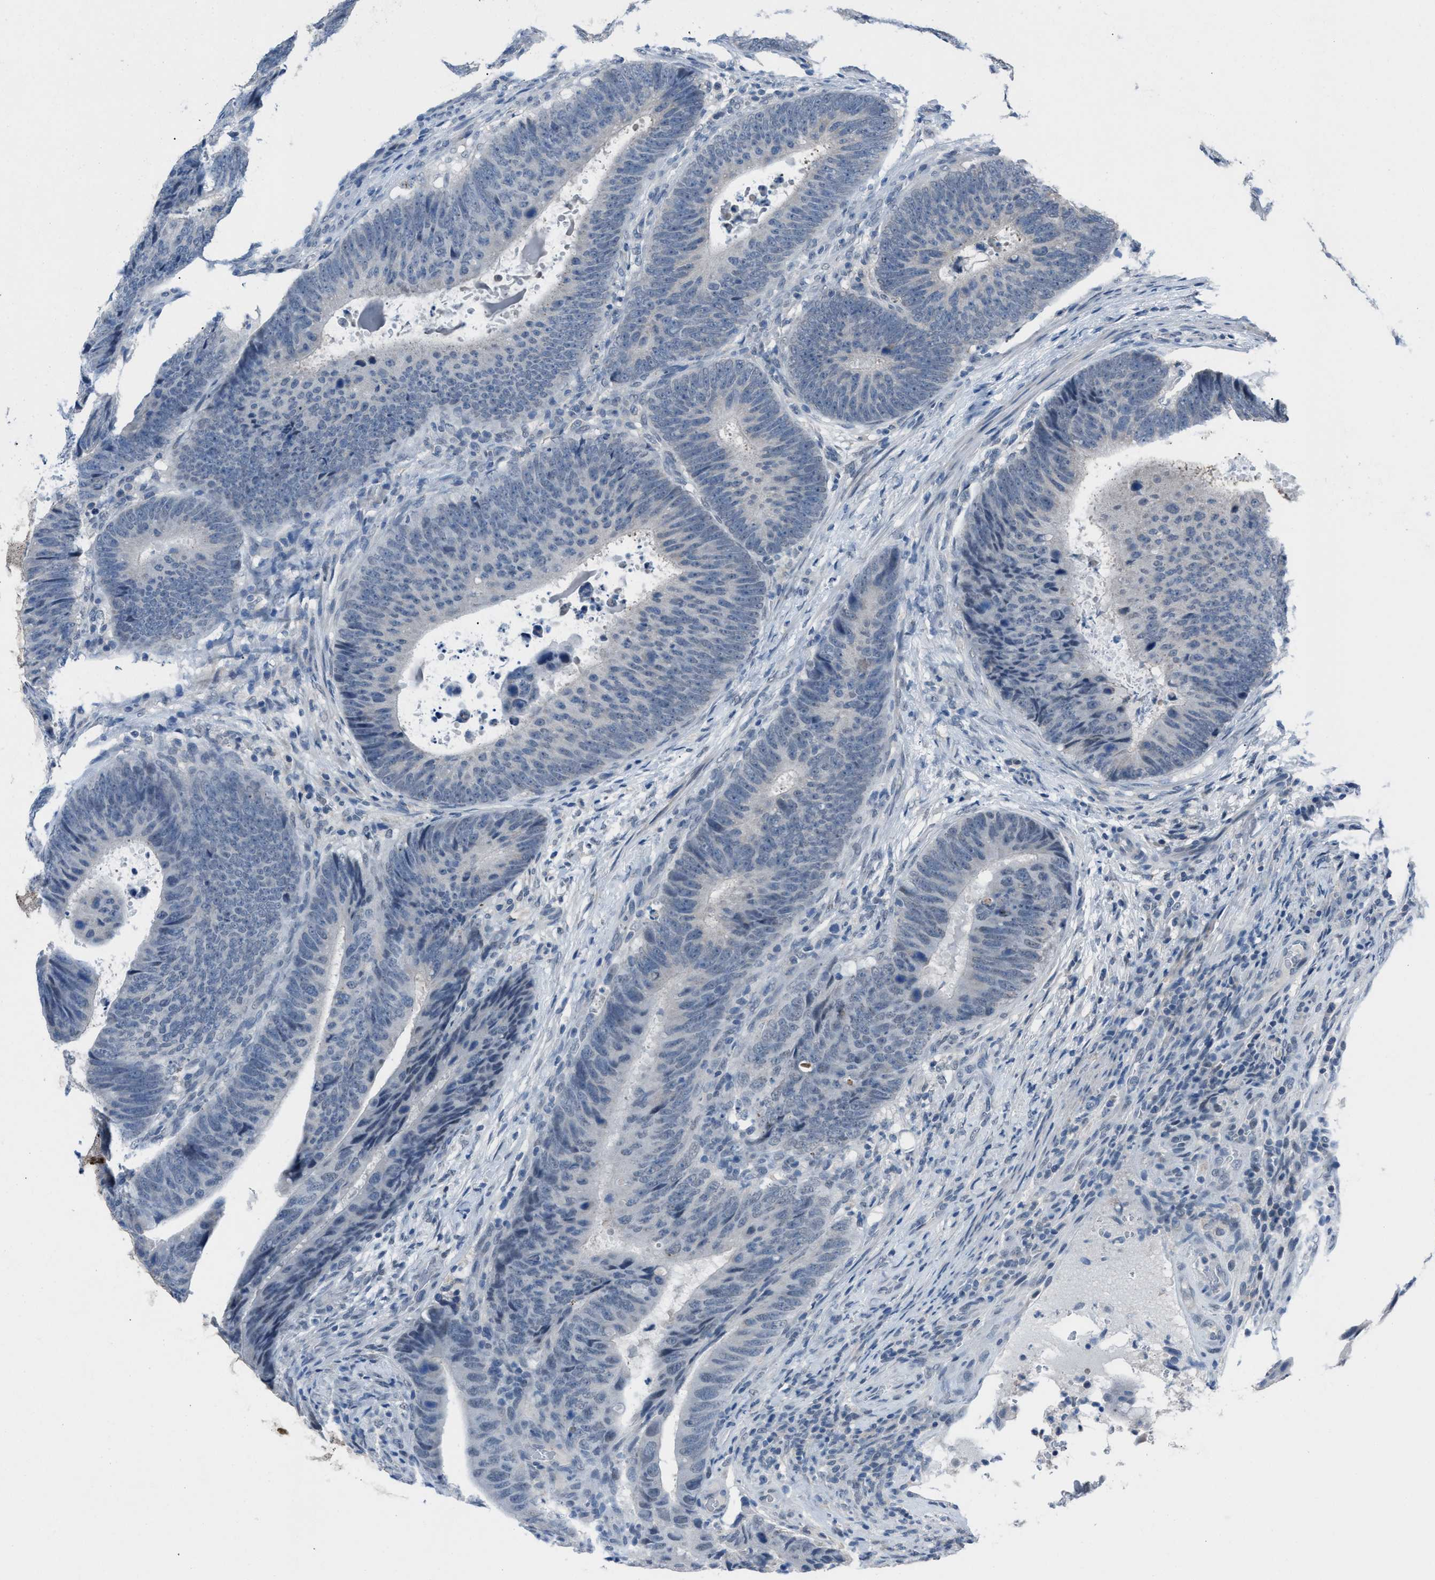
{"staining": {"intensity": "negative", "quantity": "none", "location": "none"}, "tissue": "colorectal cancer", "cell_type": "Tumor cells", "image_type": "cancer", "snomed": [{"axis": "morphology", "description": "Adenocarcinoma, NOS"}, {"axis": "topography", "description": "Colon"}], "caption": "Tumor cells show no significant positivity in adenocarcinoma (colorectal).", "gene": "ANAPC11", "patient": {"sex": "male", "age": 56}}